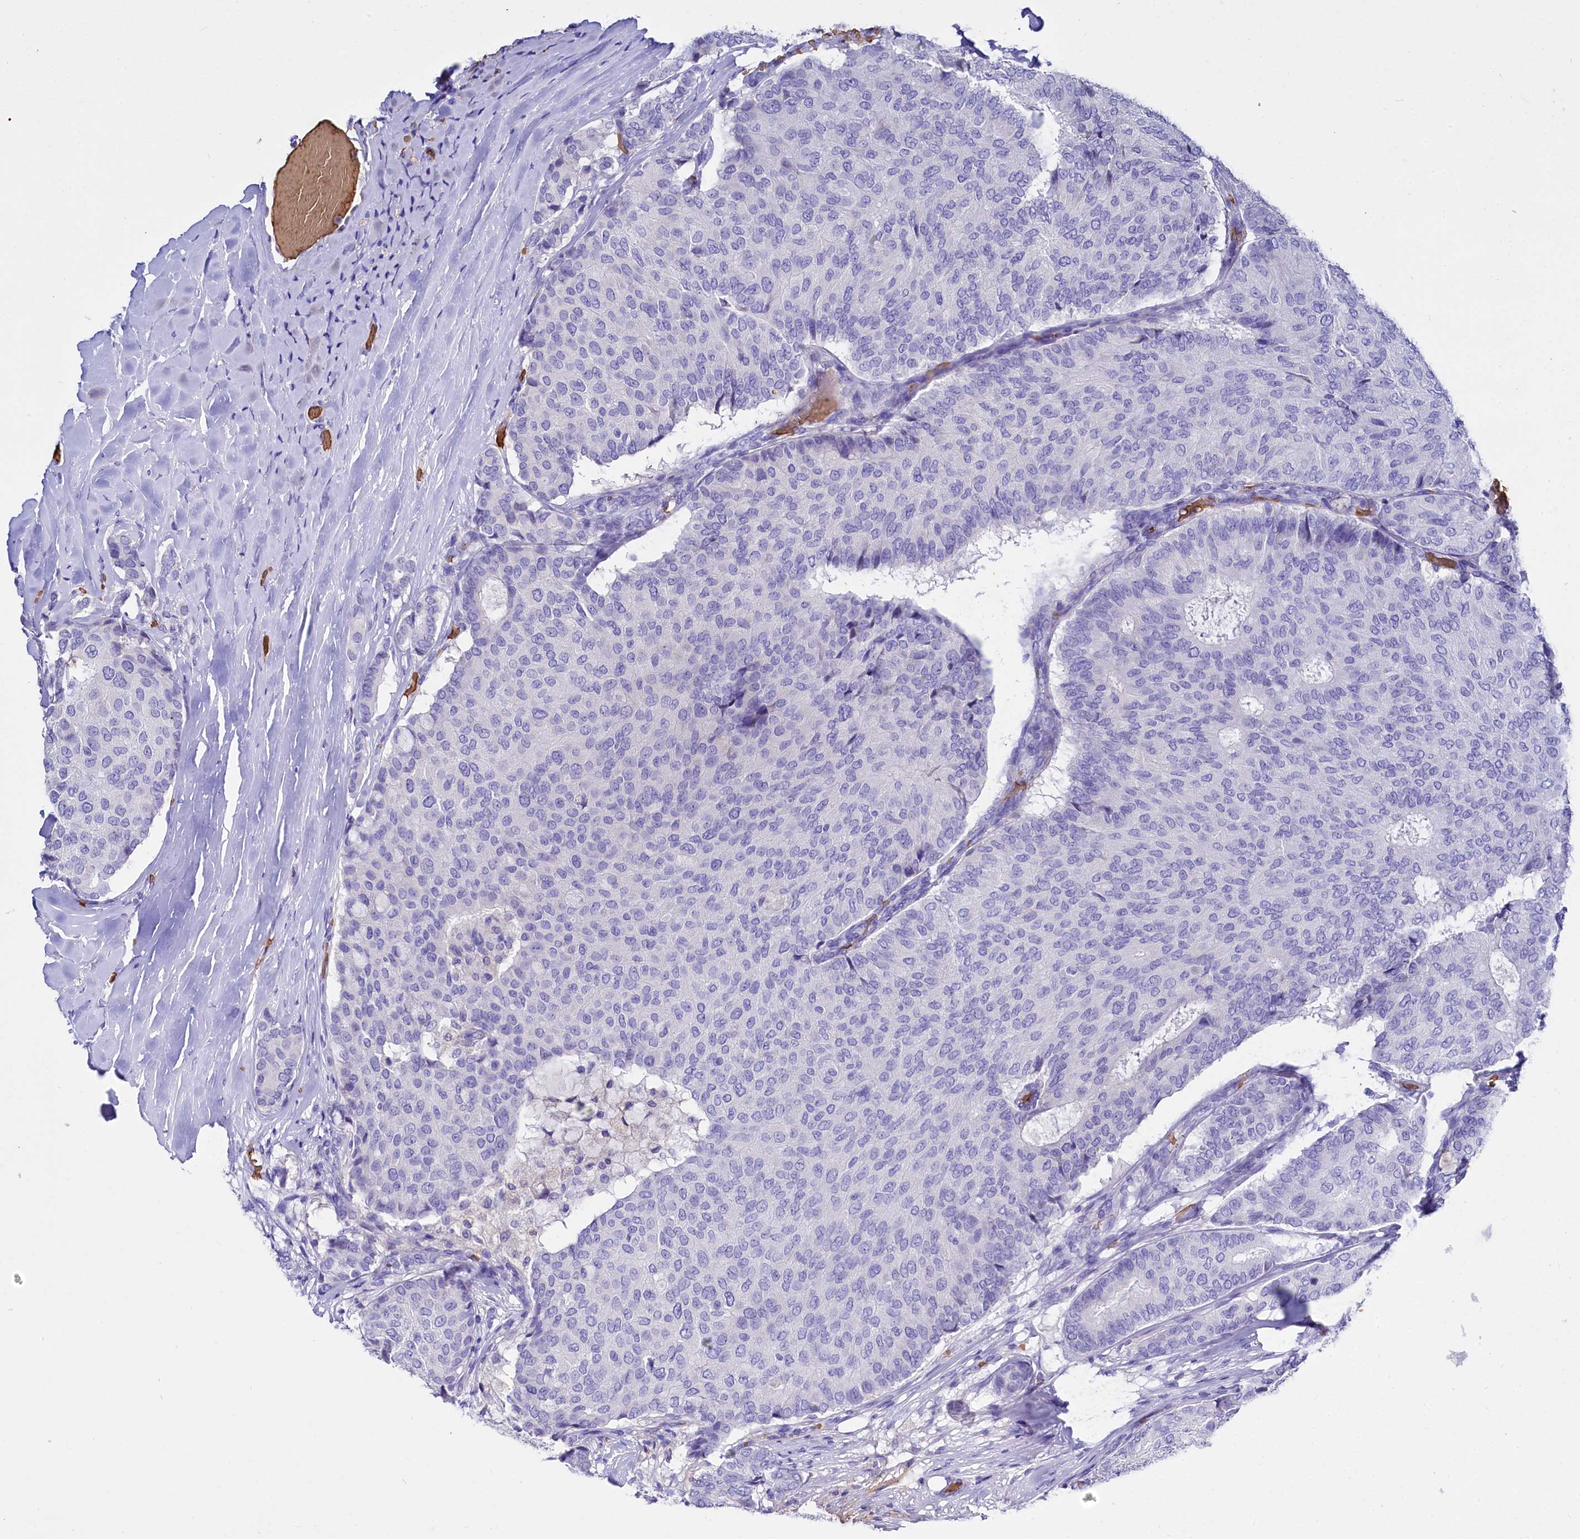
{"staining": {"intensity": "negative", "quantity": "none", "location": "none"}, "tissue": "breast cancer", "cell_type": "Tumor cells", "image_type": "cancer", "snomed": [{"axis": "morphology", "description": "Duct carcinoma"}, {"axis": "topography", "description": "Breast"}], "caption": "Photomicrograph shows no significant protein staining in tumor cells of infiltrating ductal carcinoma (breast). (Immunohistochemistry (ihc), brightfield microscopy, high magnification).", "gene": "RPUSD3", "patient": {"sex": "female", "age": 75}}